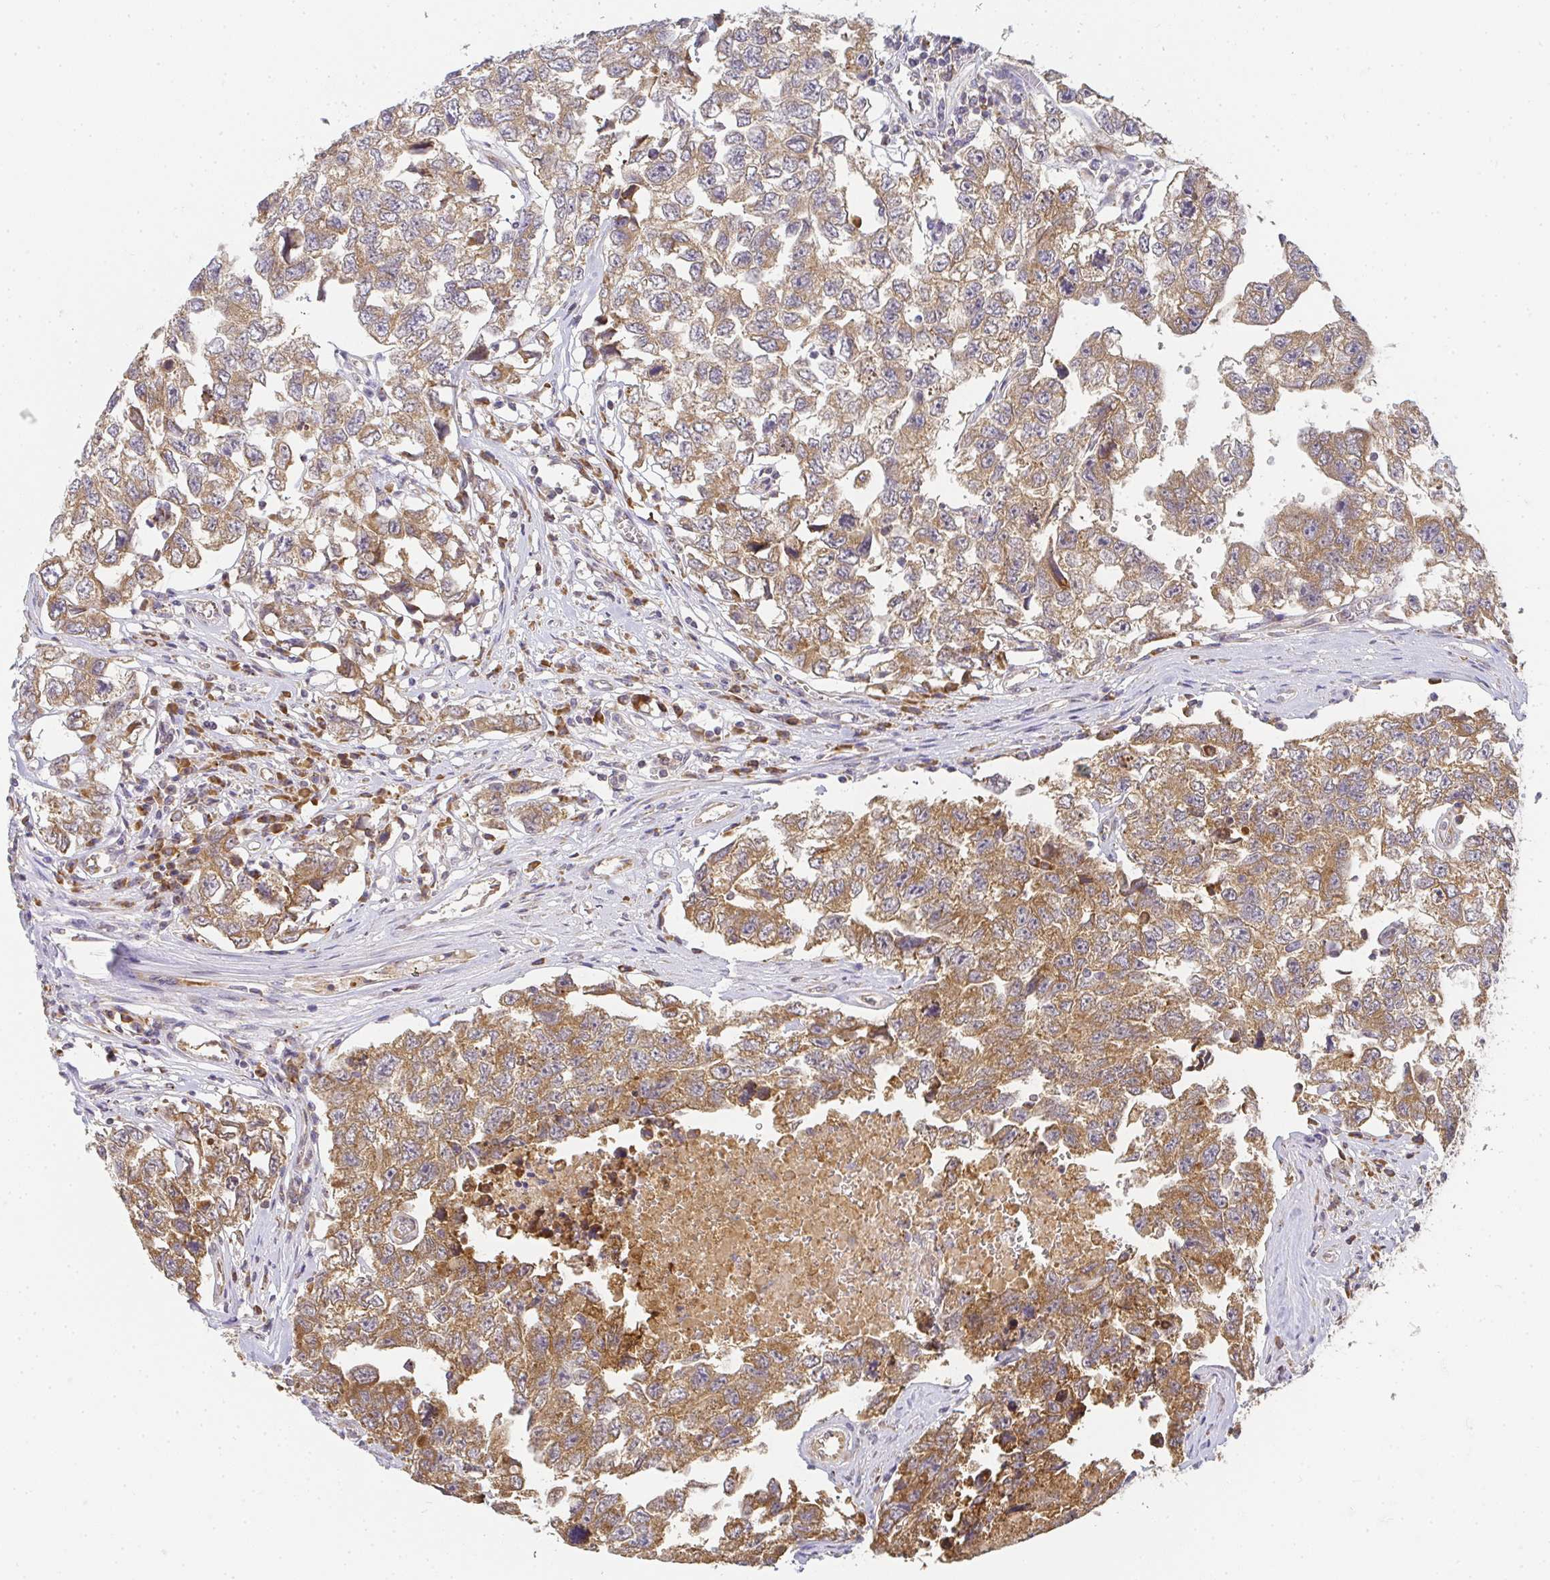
{"staining": {"intensity": "moderate", "quantity": ">75%", "location": "cytoplasmic/membranous"}, "tissue": "testis cancer", "cell_type": "Tumor cells", "image_type": "cancer", "snomed": [{"axis": "morphology", "description": "Carcinoma, Embryonal, NOS"}, {"axis": "topography", "description": "Testis"}], "caption": "This image exhibits IHC staining of embryonal carcinoma (testis), with medium moderate cytoplasmic/membranous positivity in about >75% of tumor cells.", "gene": "SLC35B3", "patient": {"sex": "male", "age": 22}}